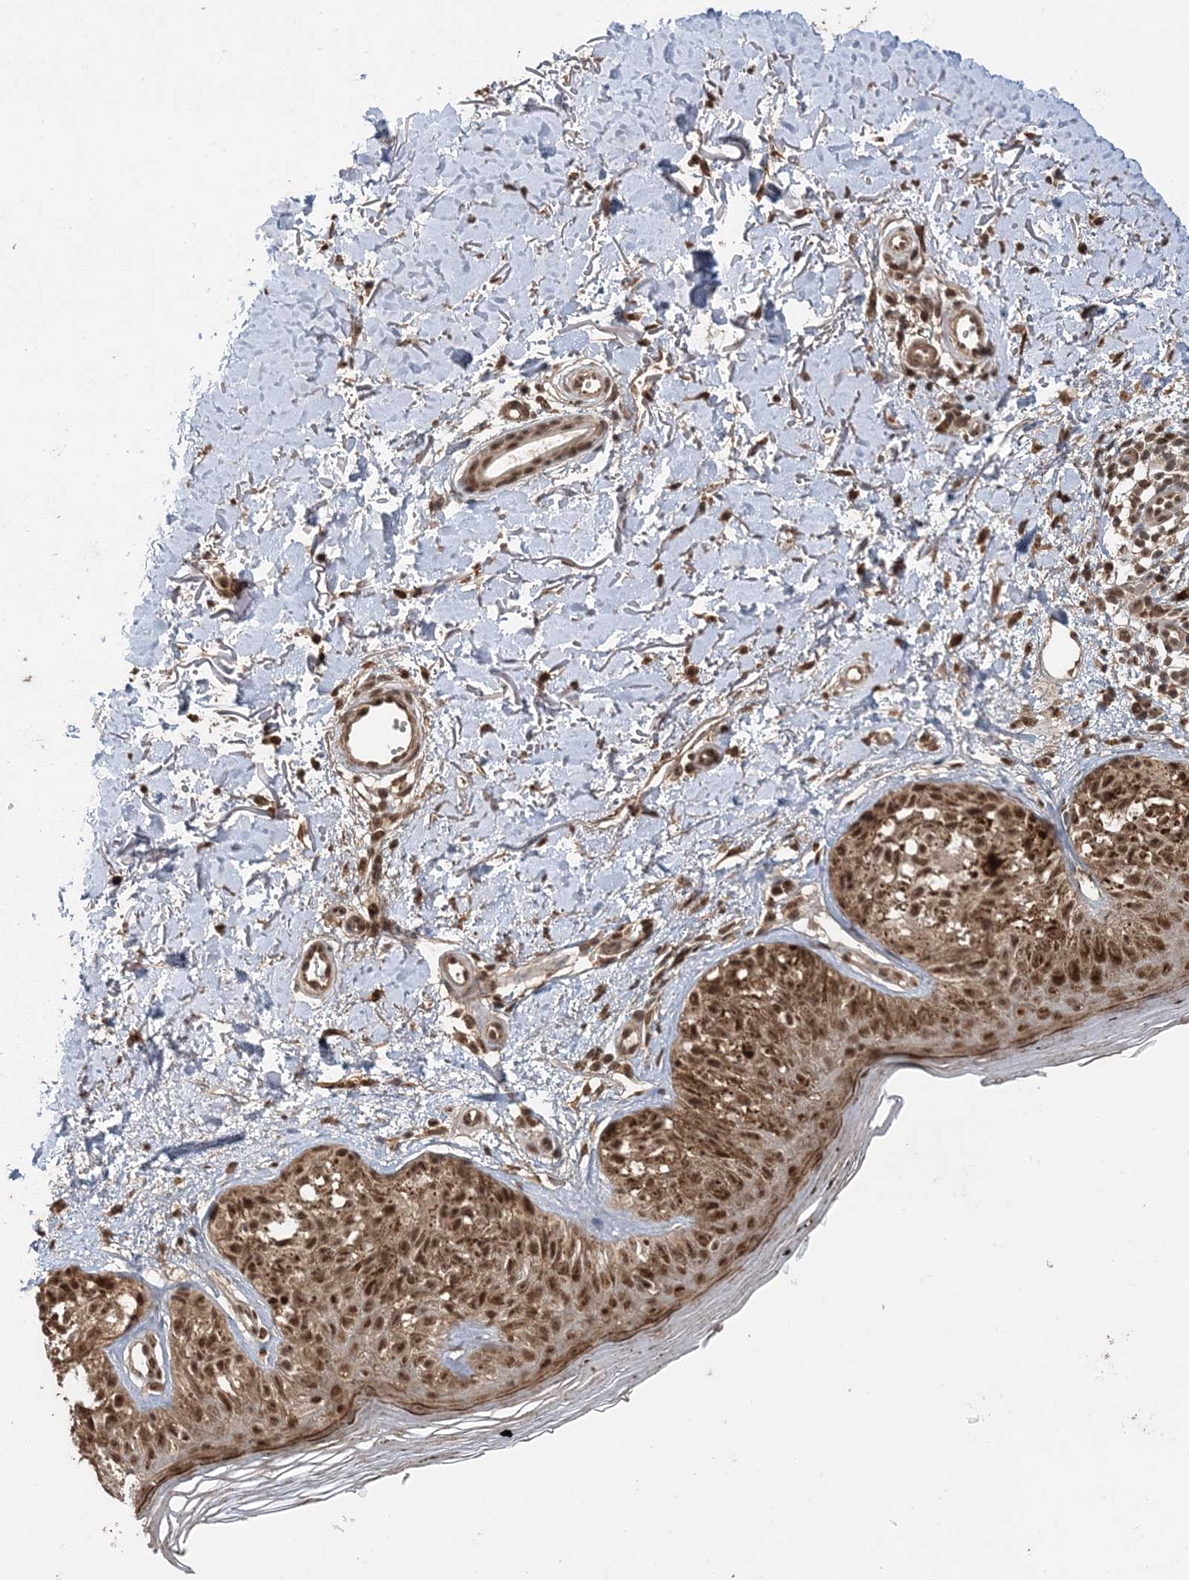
{"staining": {"intensity": "moderate", "quantity": ">75%", "location": "cytoplasmic/membranous,nuclear"}, "tissue": "melanoma", "cell_type": "Tumor cells", "image_type": "cancer", "snomed": [{"axis": "morphology", "description": "Malignant melanoma, NOS"}, {"axis": "topography", "description": "Skin"}], "caption": "Tumor cells display medium levels of moderate cytoplasmic/membranous and nuclear expression in about >75% of cells in malignant melanoma. Using DAB (3,3'-diaminobenzidine) (brown) and hematoxylin (blue) stains, captured at high magnification using brightfield microscopy.", "gene": "TSHZ2", "patient": {"sex": "female", "age": 50}}